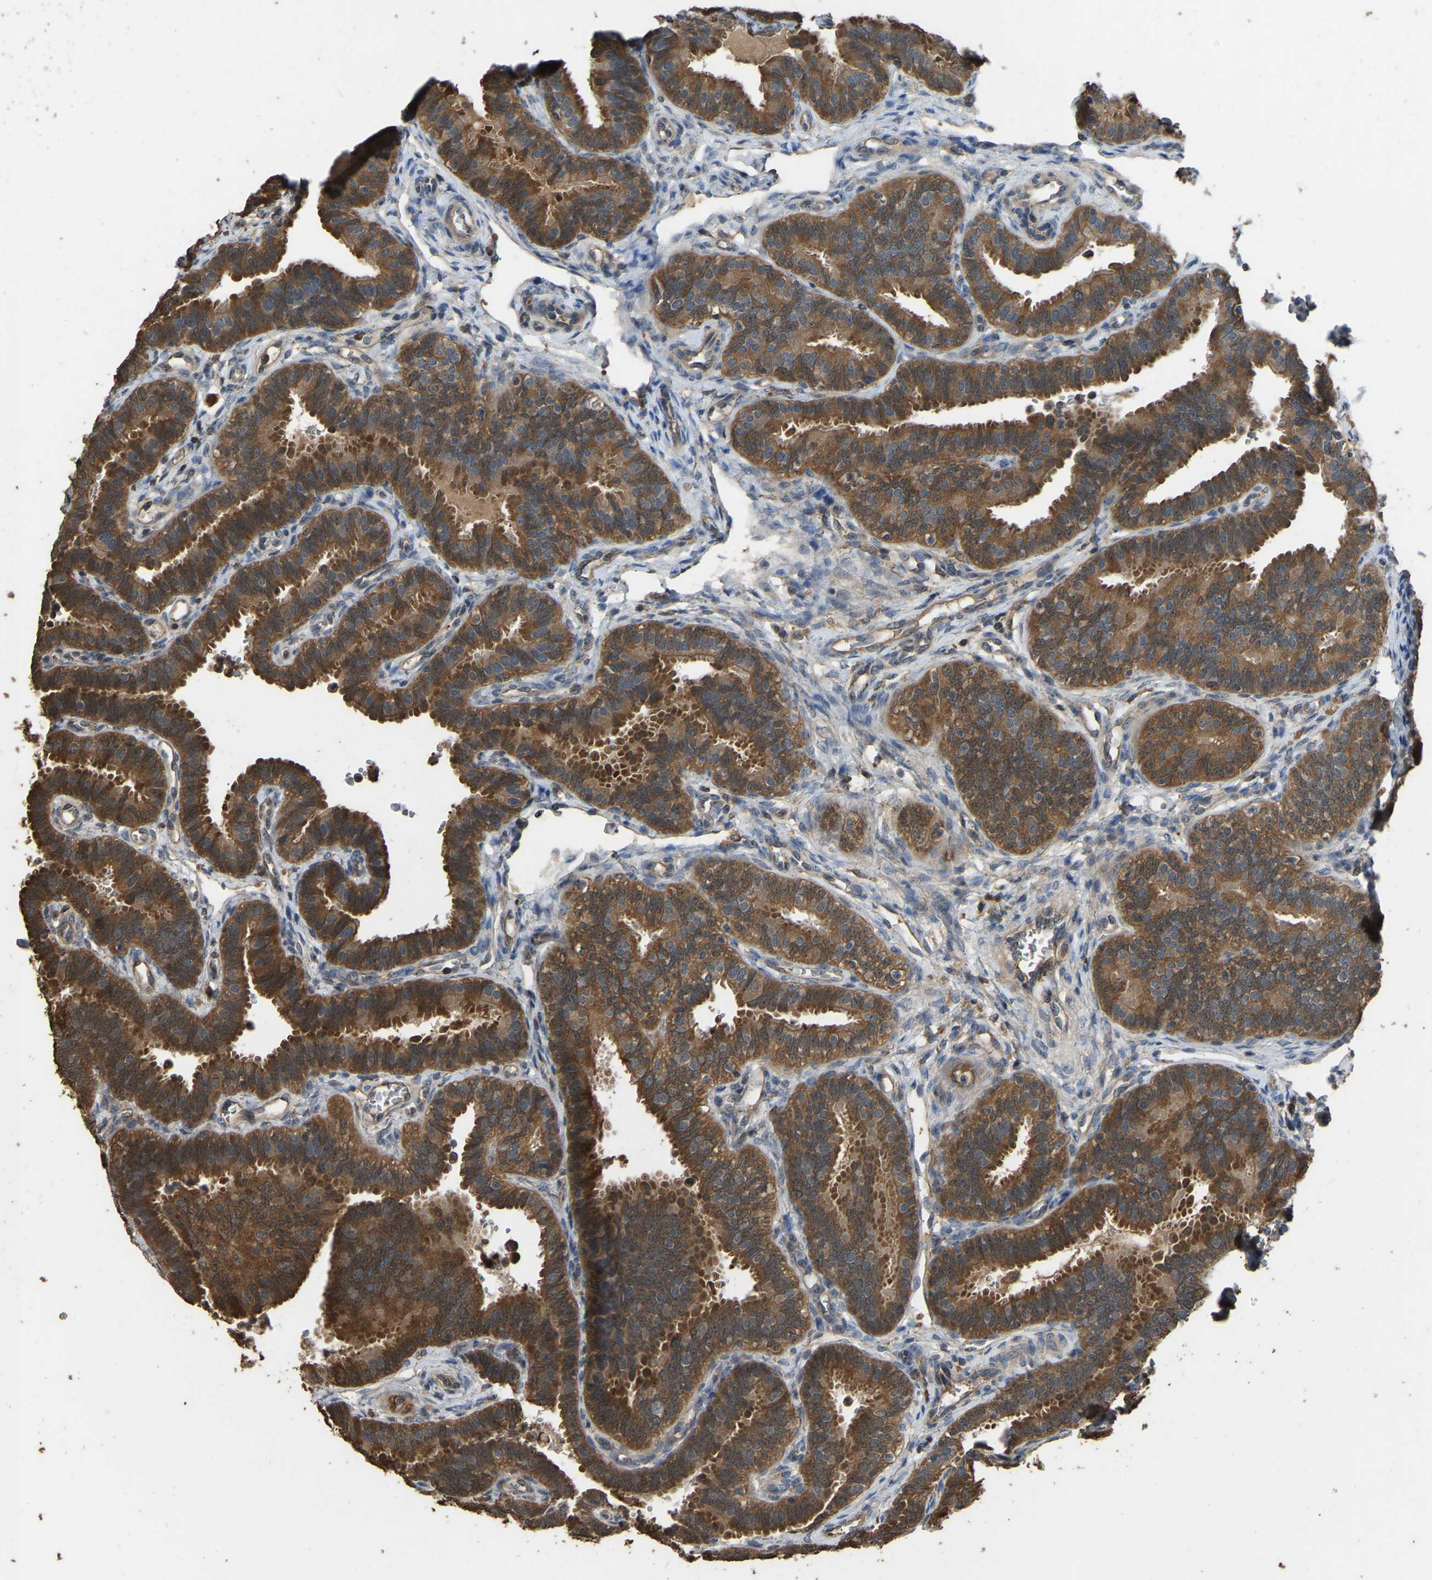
{"staining": {"intensity": "moderate", "quantity": ">75%", "location": "cytoplasmic/membranous"}, "tissue": "fallopian tube", "cell_type": "Glandular cells", "image_type": "normal", "snomed": [{"axis": "morphology", "description": "Normal tissue, NOS"}, {"axis": "topography", "description": "Fallopian tube"}, {"axis": "topography", "description": "Placenta"}], "caption": "IHC micrograph of benign fallopian tube: human fallopian tube stained using IHC exhibits medium levels of moderate protein expression localized specifically in the cytoplasmic/membranous of glandular cells, appearing as a cytoplasmic/membranous brown color.", "gene": "FHIT", "patient": {"sex": "female", "age": 34}}